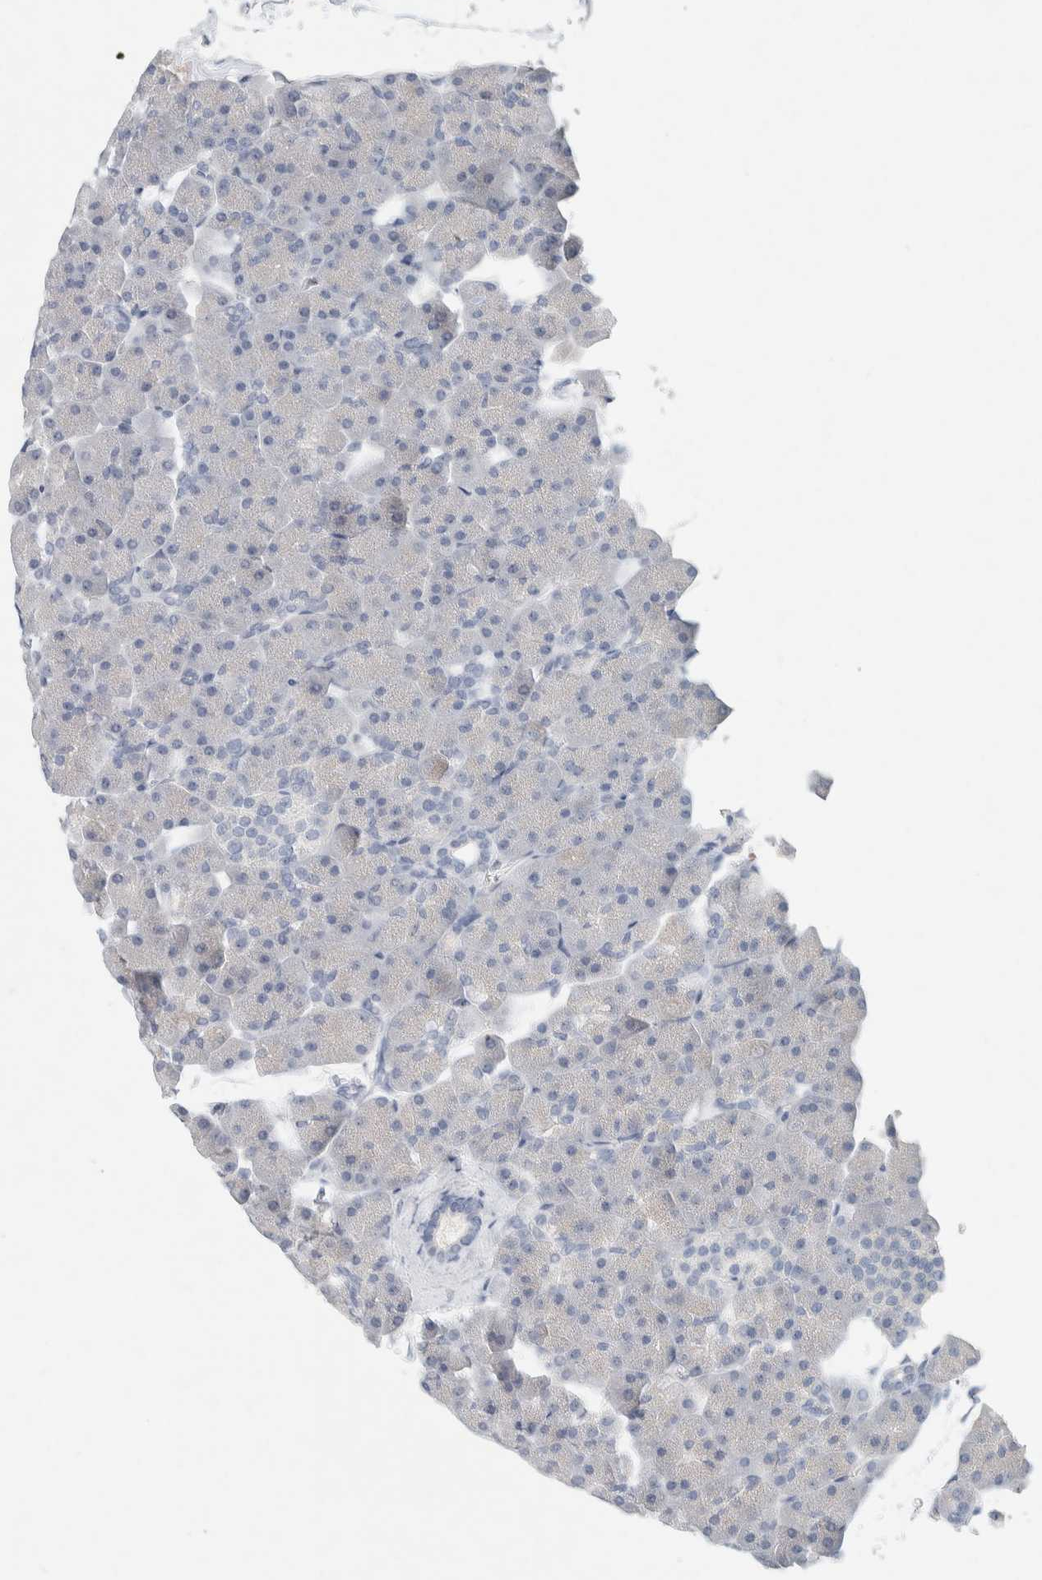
{"staining": {"intensity": "negative", "quantity": "none", "location": "none"}, "tissue": "pancreas", "cell_type": "Exocrine glandular cells", "image_type": "normal", "snomed": [{"axis": "morphology", "description": "Normal tissue, NOS"}, {"axis": "topography", "description": "Pancreas"}], "caption": "This is a histopathology image of immunohistochemistry (IHC) staining of normal pancreas, which shows no positivity in exocrine glandular cells. (DAB (3,3'-diaminobenzidine) IHC visualized using brightfield microscopy, high magnification).", "gene": "ALOX12B", "patient": {"sex": "male", "age": 35}}